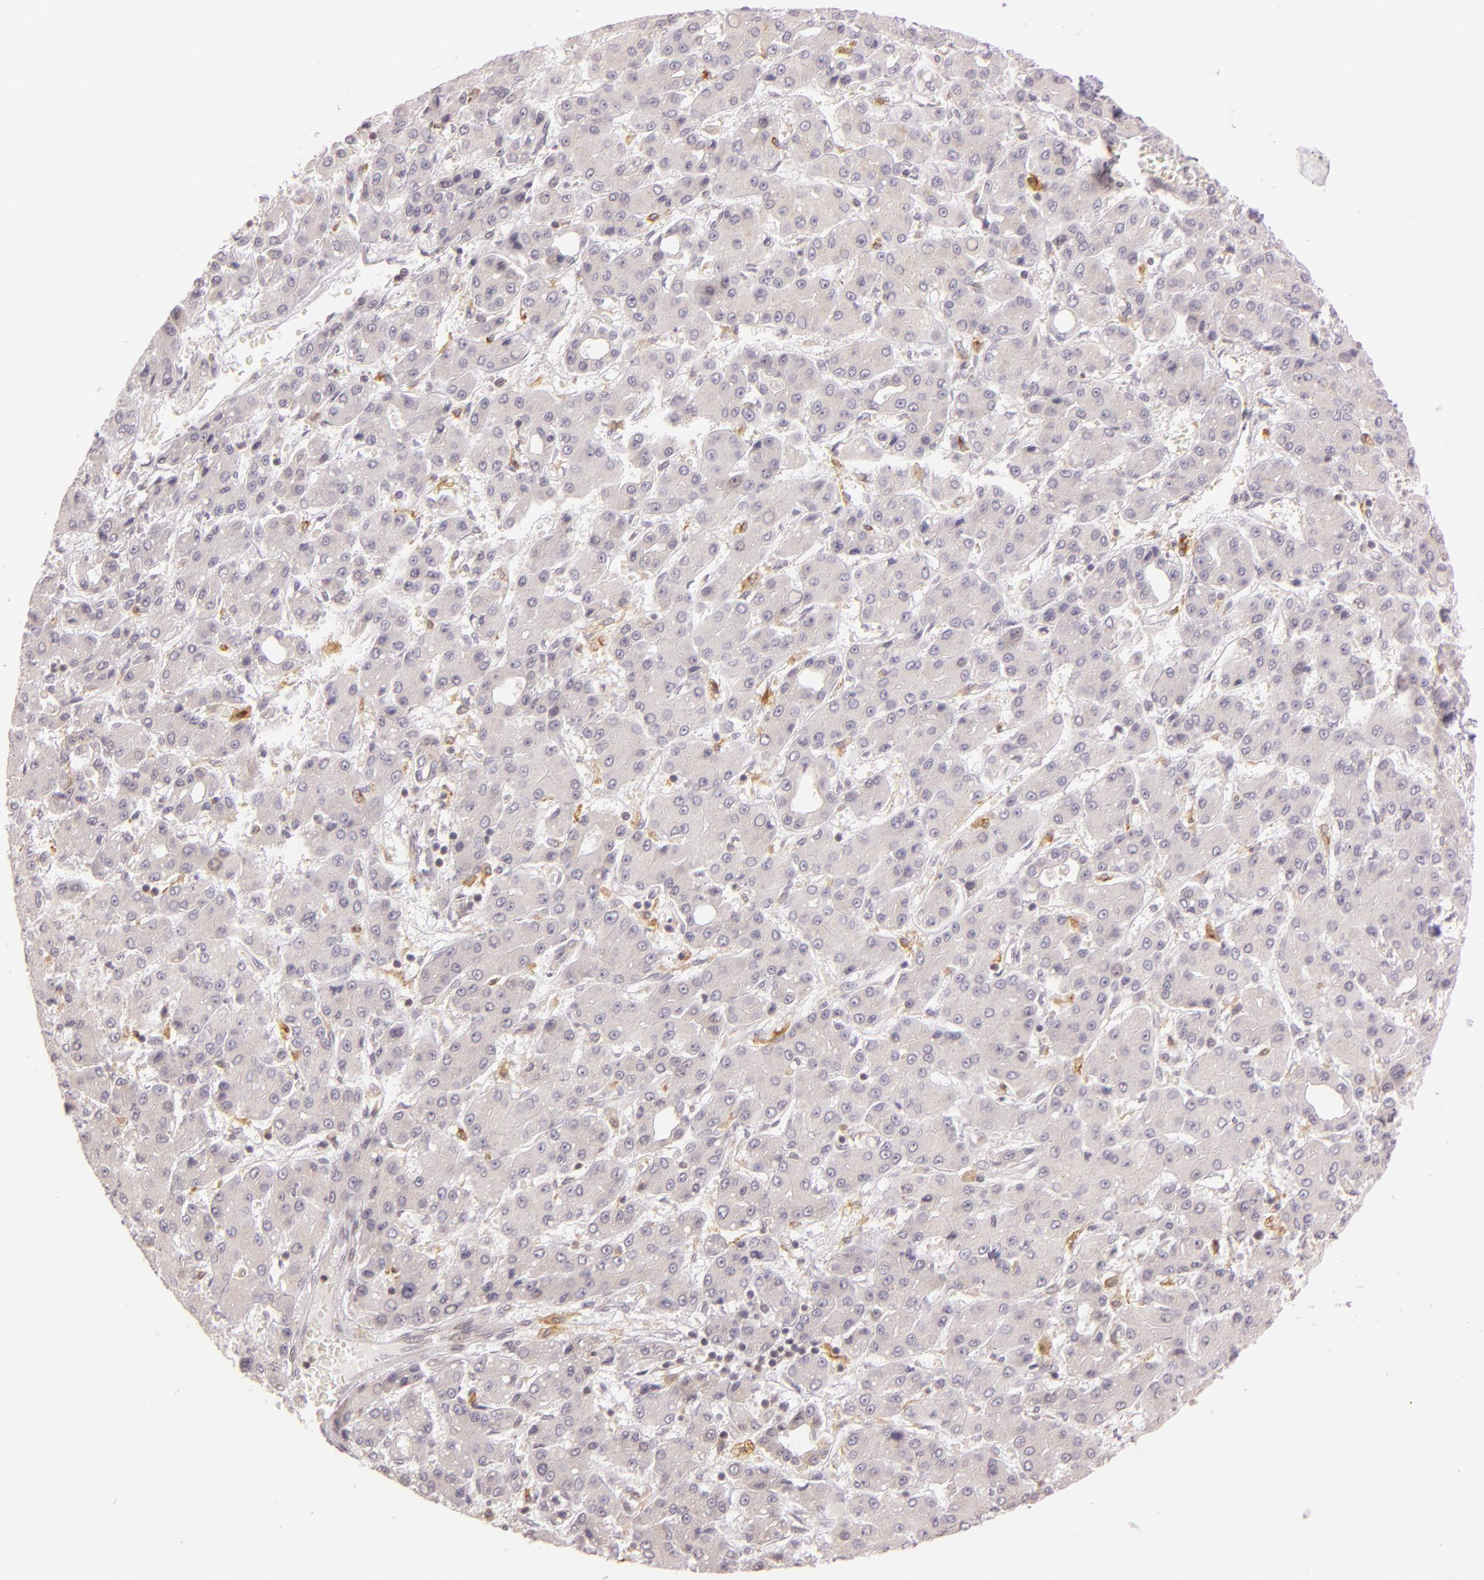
{"staining": {"intensity": "weak", "quantity": ">75%", "location": "cytoplasmic/membranous"}, "tissue": "liver cancer", "cell_type": "Tumor cells", "image_type": "cancer", "snomed": [{"axis": "morphology", "description": "Carcinoma, Hepatocellular, NOS"}, {"axis": "topography", "description": "Liver"}], "caption": "Tumor cells show weak cytoplasmic/membranous staining in about >75% of cells in liver cancer (hepatocellular carcinoma).", "gene": "LGMN", "patient": {"sex": "male", "age": 69}}